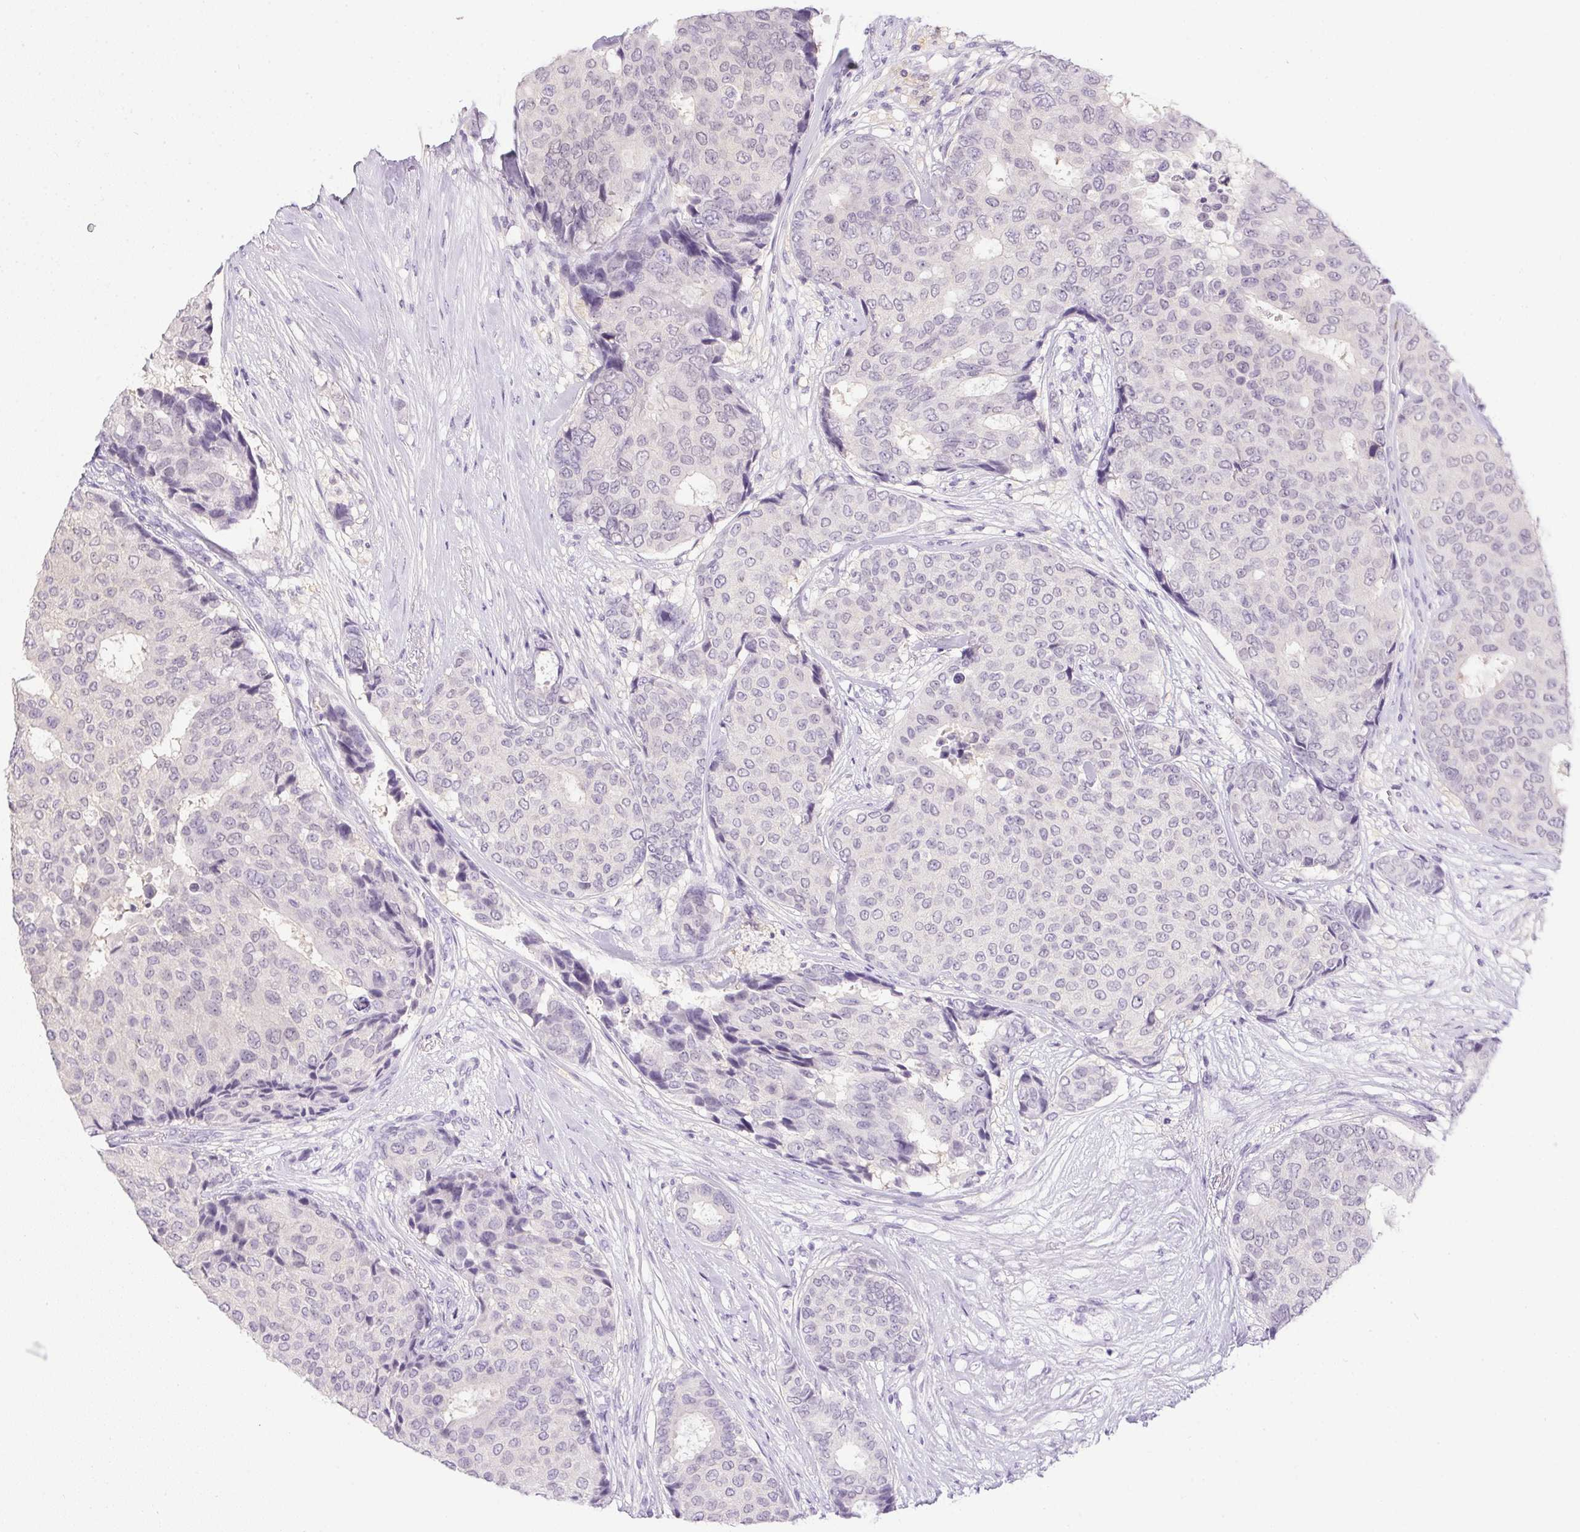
{"staining": {"intensity": "negative", "quantity": "none", "location": "none"}, "tissue": "breast cancer", "cell_type": "Tumor cells", "image_type": "cancer", "snomed": [{"axis": "morphology", "description": "Duct carcinoma"}, {"axis": "topography", "description": "Breast"}], "caption": "Tumor cells are negative for protein expression in human breast intraductal carcinoma.", "gene": "DNAJC5G", "patient": {"sex": "female", "age": 75}}